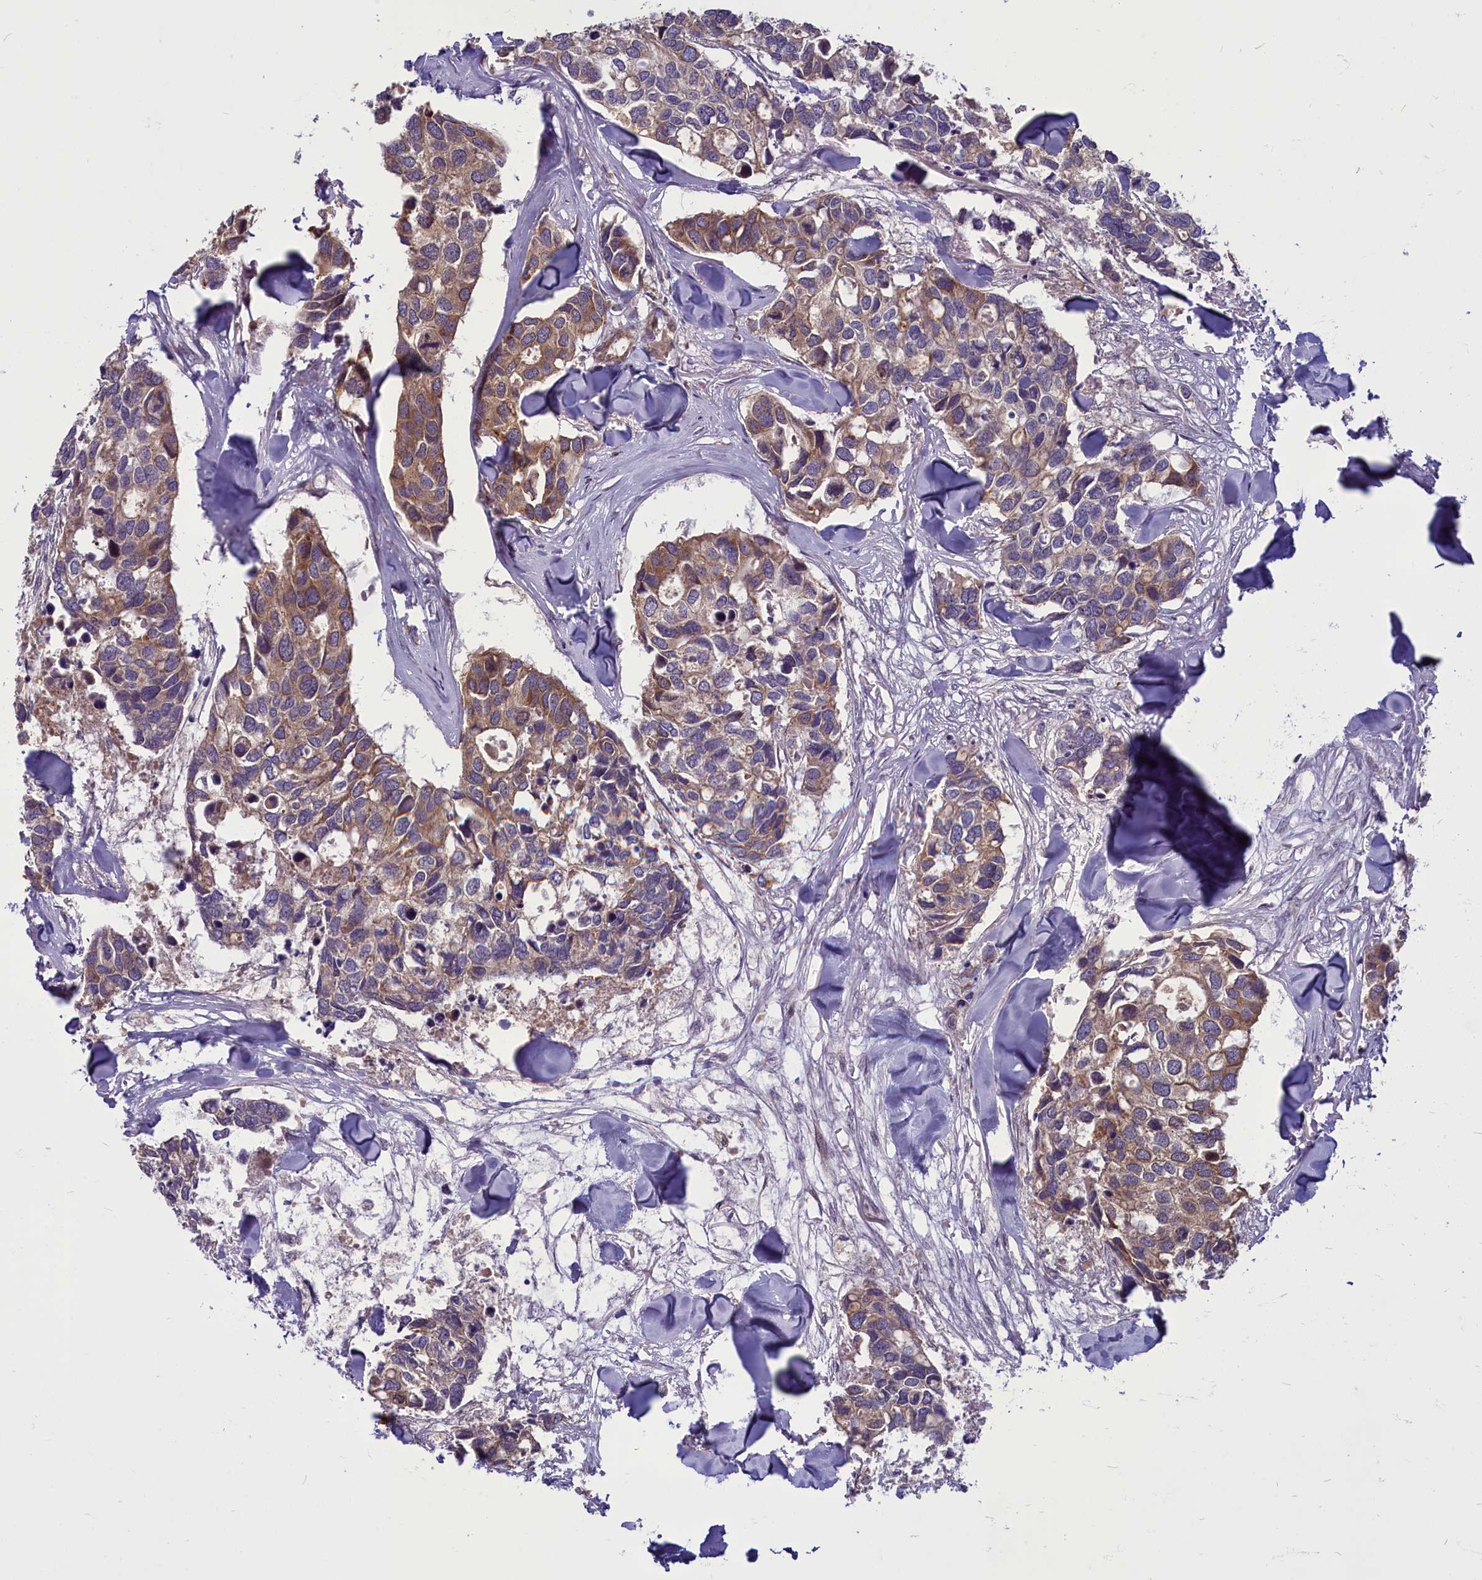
{"staining": {"intensity": "moderate", "quantity": "25%-75%", "location": "cytoplasmic/membranous"}, "tissue": "breast cancer", "cell_type": "Tumor cells", "image_type": "cancer", "snomed": [{"axis": "morphology", "description": "Duct carcinoma"}, {"axis": "topography", "description": "Breast"}], "caption": "Protein expression analysis of human breast cancer reveals moderate cytoplasmic/membranous staining in approximately 25%-75% of tumor cells.", "gene": "MYCBP", "patient": {"sex": "female", "age": 83}}